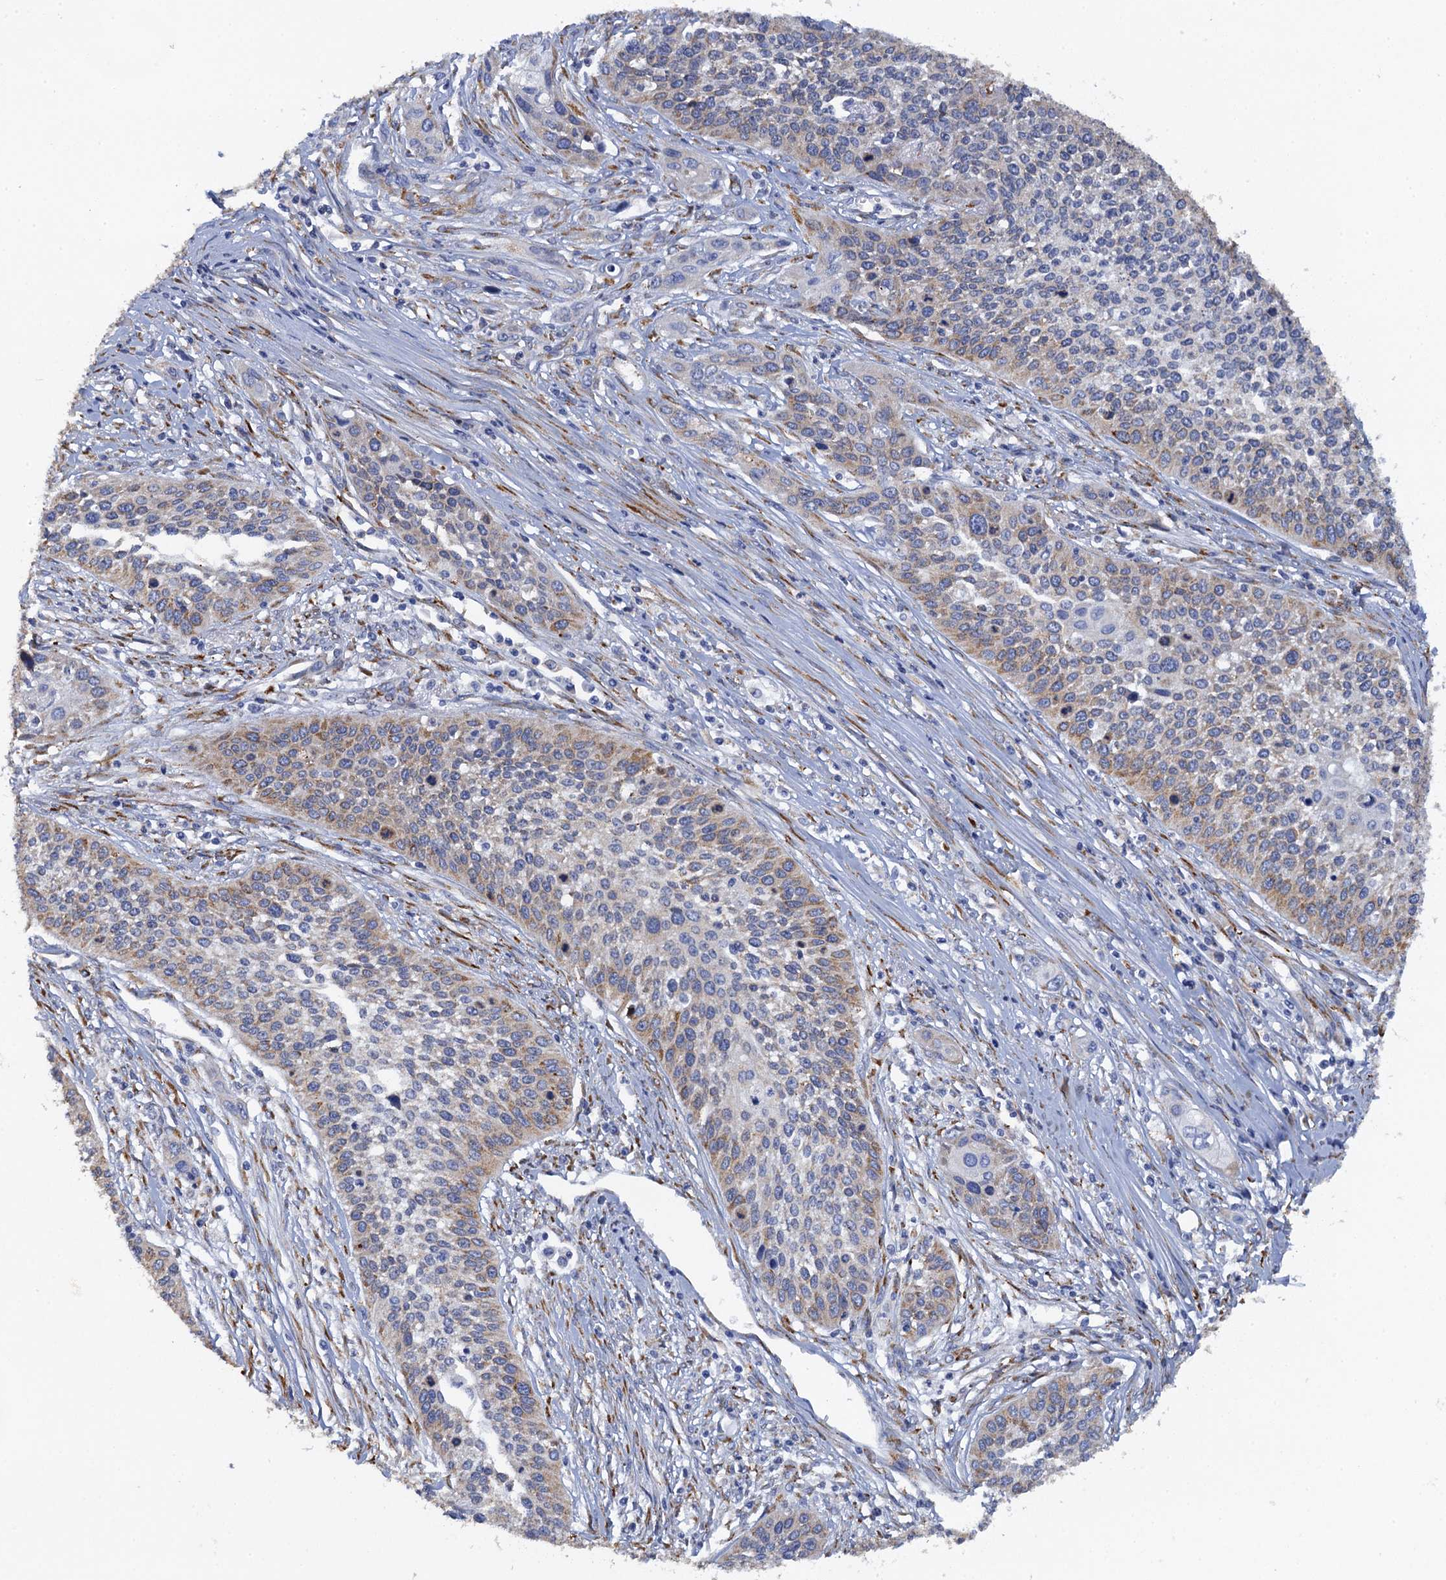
{"staining": {"intensity": "weak", "quantity": "25%-75%", "location": "cytoplasmic/membranous"}, "tissue": "cervical cancer", "cell_type": "Tumor cells", "image_type": "cancer", "snomed": [{"axis": "morphology", "description": "Squamous cell carcinoma, NOS"}, {"axis": "topography", "description": "Cervix"}], "caption": "High-magnification brightfield microscopy of squamous cell carcinoma (cervical) stained with DAB (brown) and counterstained with hematoxylin (blue). tumor cells exhibit weak cytoplasmic/membranous positivity is appreciated in approximately25%-75% of cells.", "gene": "POGLUT3", "patient": {"sex": "female", "age": 34}}